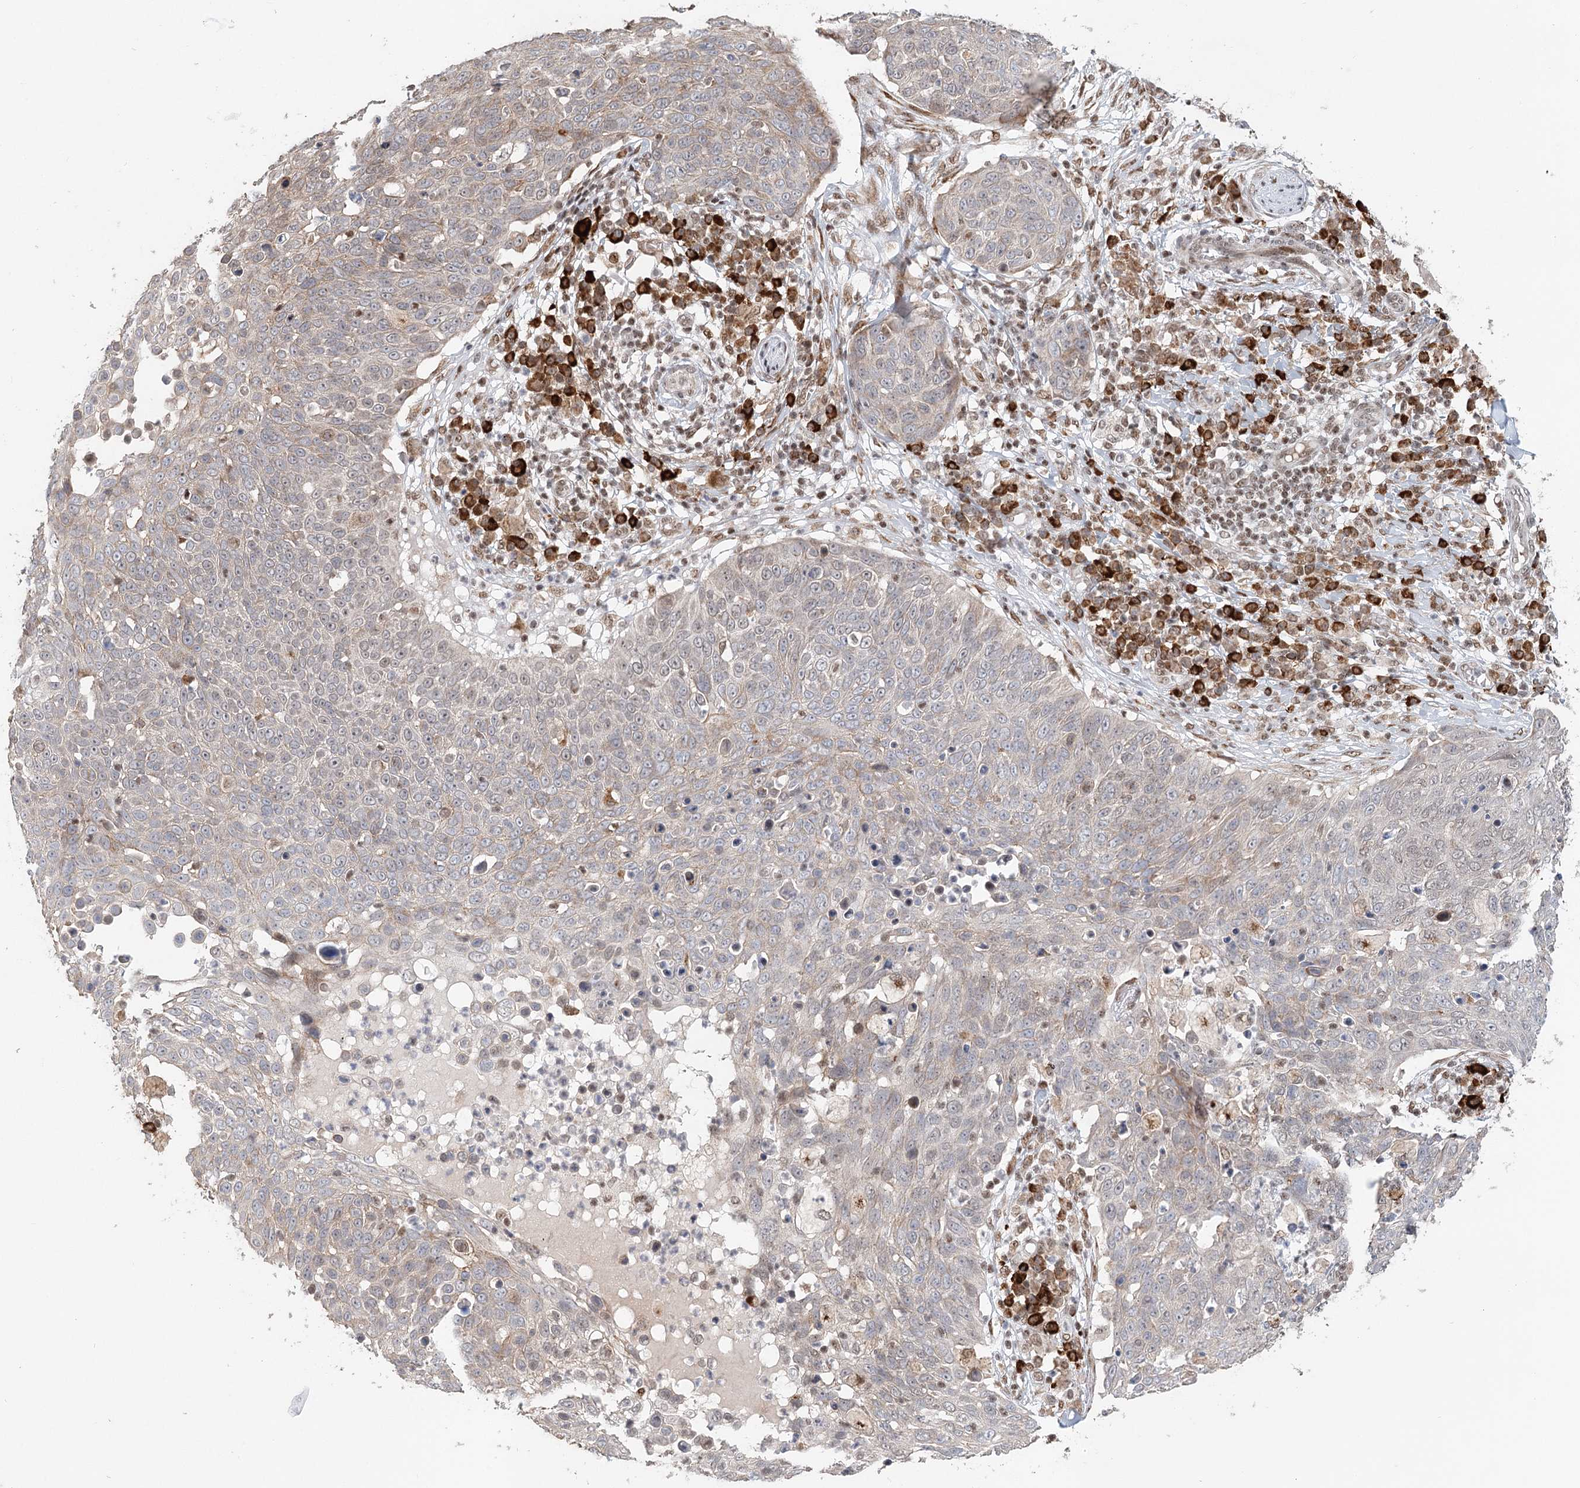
{"staining": {"intensity": "weak", "quantity": "<25%", "location": "cytoplasmic/membranous"}, "tissue": "skin cancer", "cell_type": "Tumor cells", "image_type": "cancer", "snomed": [{"axis": "morphology", "description": "Squamous cell carcinoma in situ, NOS"}, {"axis": "morphology", "description": "Squamous cell carcinoma, NOS"}, {"axis": "topography", "description": "Skin"}], "caption": "Immunohistochemistry histopathology image of human skin cancer stained for a protein (brown), which displays no staining in tumor cells. (DAB immunohistochemistry (IHC), high magnification).", "gene": "BNIP5", "patient": {"sex": "male", "age": 93}}